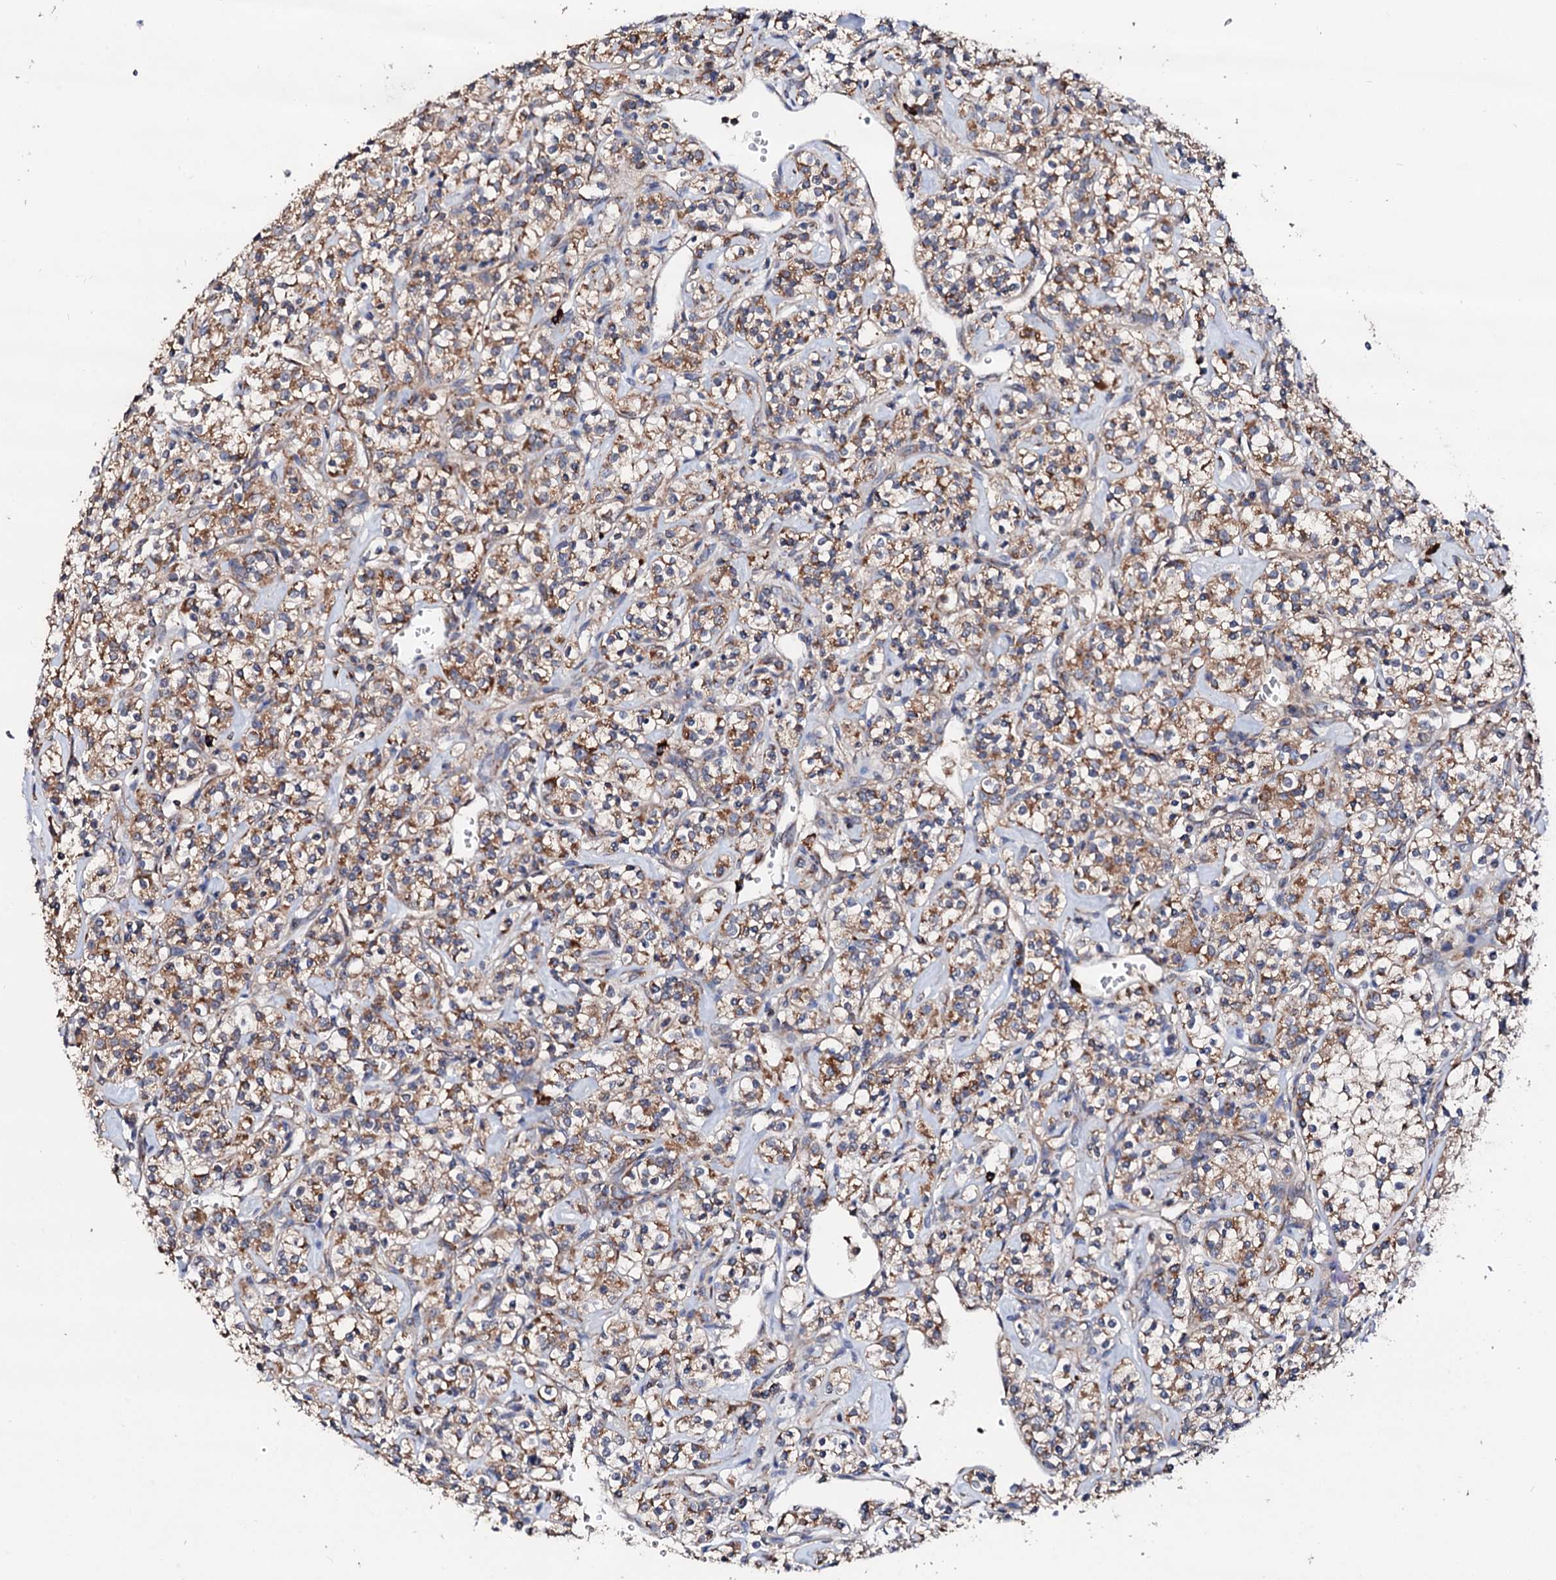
{"staining": {"intensity": "moderate", "quantity": ">75%", "location": "cytoplasmic/membranous"}, "tissue": "renal cancer", "cell_type": "Tumor cells", "image_type": "cancer", "snomed": [{"axis": "morphology", "description": "Adenocarcinoma, NOS"}, {"axis": "topography", "description": "Kidney"}], "caption": "This is an image of immunohistochemistry staining of renal cancer, which shows moderate expression in the cytoplasmic/membranous of tumor cells.", "gene": "ST3GAL1", "patient": {"sex": "male", "age": 77}}